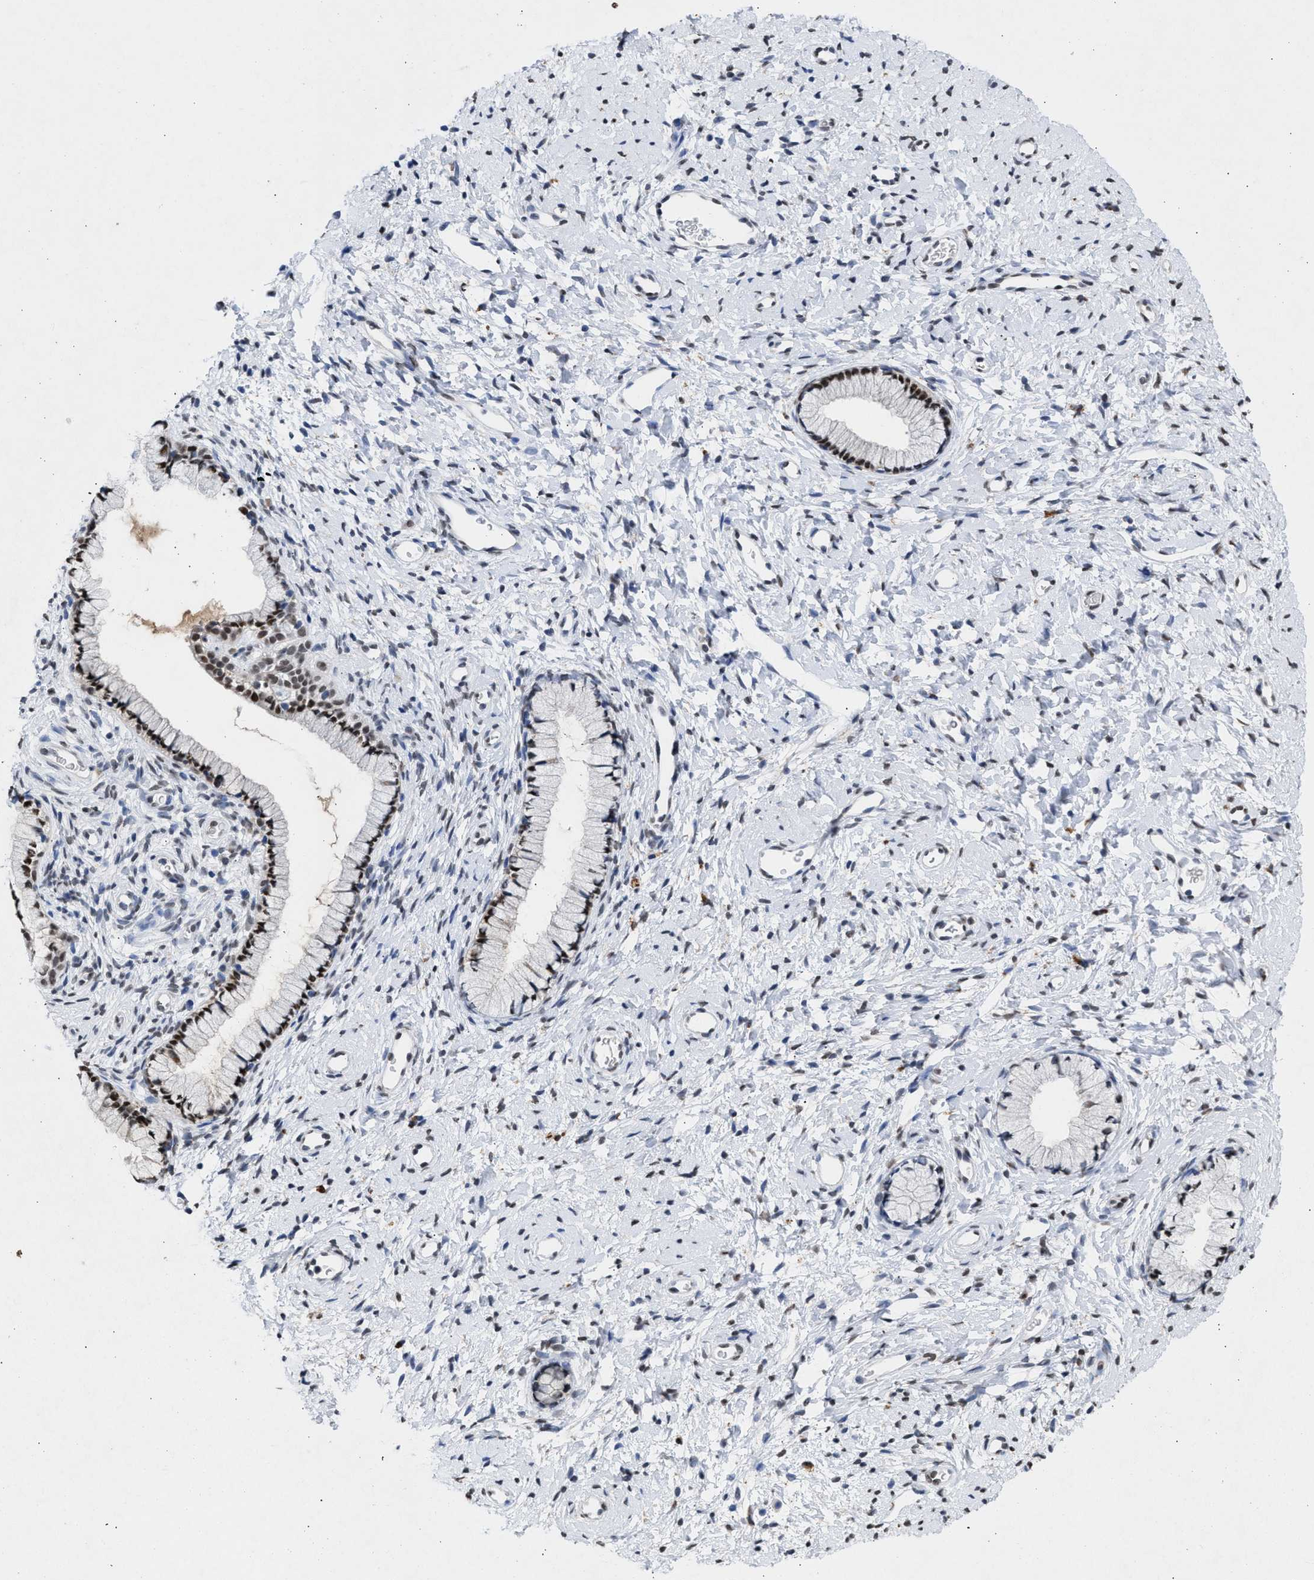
{"staining": {"intensity": "moderate", "quantity": ">75%", "location": "nuclear"}, "tissue": "cervix", "cell_type": "Glandular cells", "image_type": "normal", "snomed": [{"axis": "morphology", "description": "Normal tissue, NOS"}, {"axis": "topography", "description": "Cervix"}], "caption": "Normal cervix was stained to show a protein in brown. There is medium levels of moderate nuclear expression in about >75% of glandular cells.", "gene": "NUP35", "patient": {"sex": "female", "age": 72}}